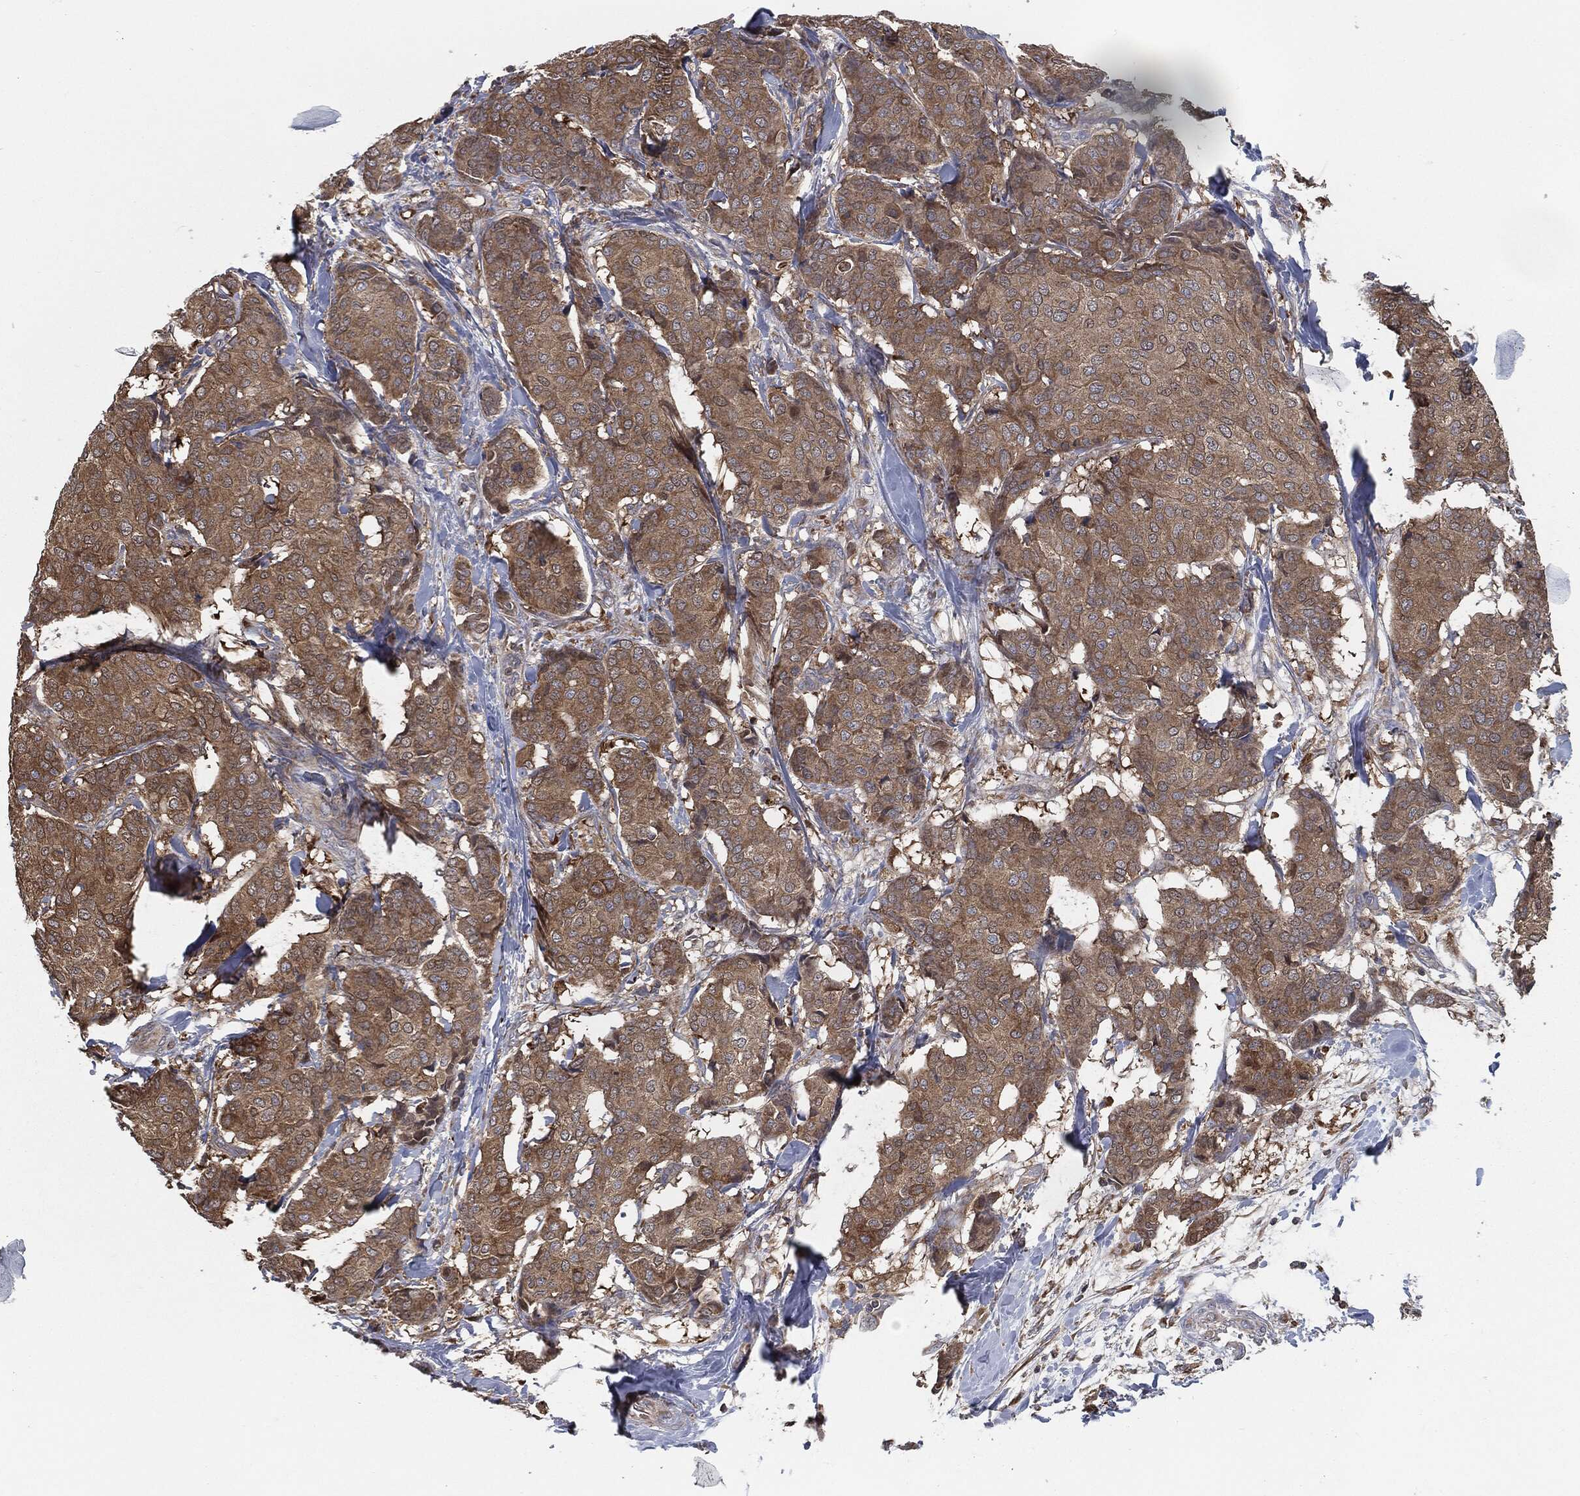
{"staining": {"intensity": "moderate", "quantity": ">75%", "location": "cytoplasmic/membranous"}, "tissue": "breast cancer", "cell_type": "Tumor cells", "image_type": "cancer", "snomed": [{"axis": "morphology", "description": "Duct carcinoma"}, {"axis": "topography", "description": "Breast"}], "caption": "Immunohistochemistry histopathology image of breast cancer (invasive ductal carcinoma) stained for a protein (brown), which demonstrates medium levels of moderate cytoplasmic/membranous positivity in approximately >75% of tumor cells.", "gene": "PRDX4", "patient": {"sex": "female", "age": 75}}